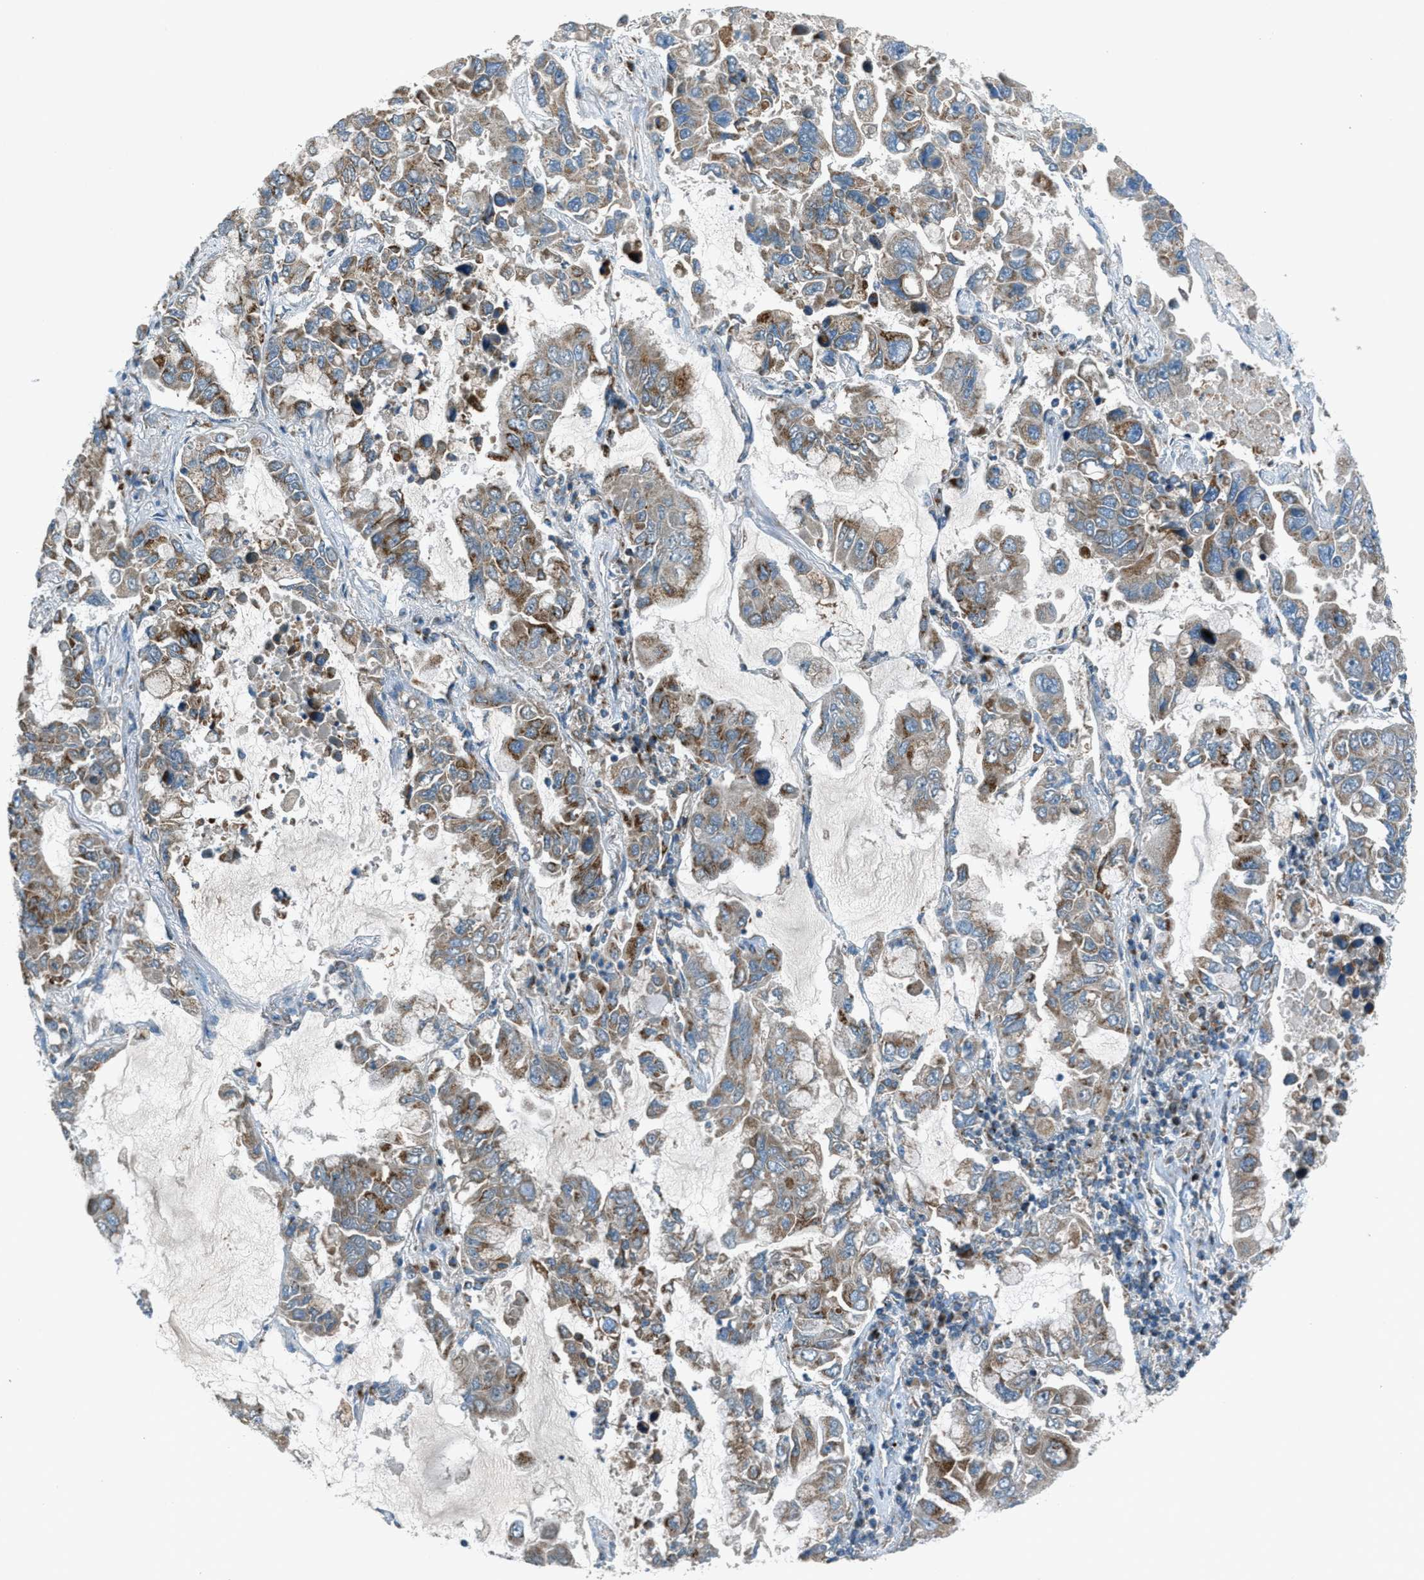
{"staining": {"intensity": "moderate", "quantity": ">75%", "location": "cytoplasmic/membranous"}, "tissue": "lung cancer", "cell_type": "Tumor cells", "image_type": "cancer", "snomed": [{"axis": "morphology", "description": "Adenocarcinoma, NOS"}, {"axis": "topography", "description": "Lung"}], "caption": "The micrograph demonstrates immunohistochemical staining of adenocarcinoma (lung). There is moderate cytoplasmic/membranous staining is appreciated in about >75% of tumor cells.", "gene": "BCKDK", "patient": {"sex": "male", "age": 64}}